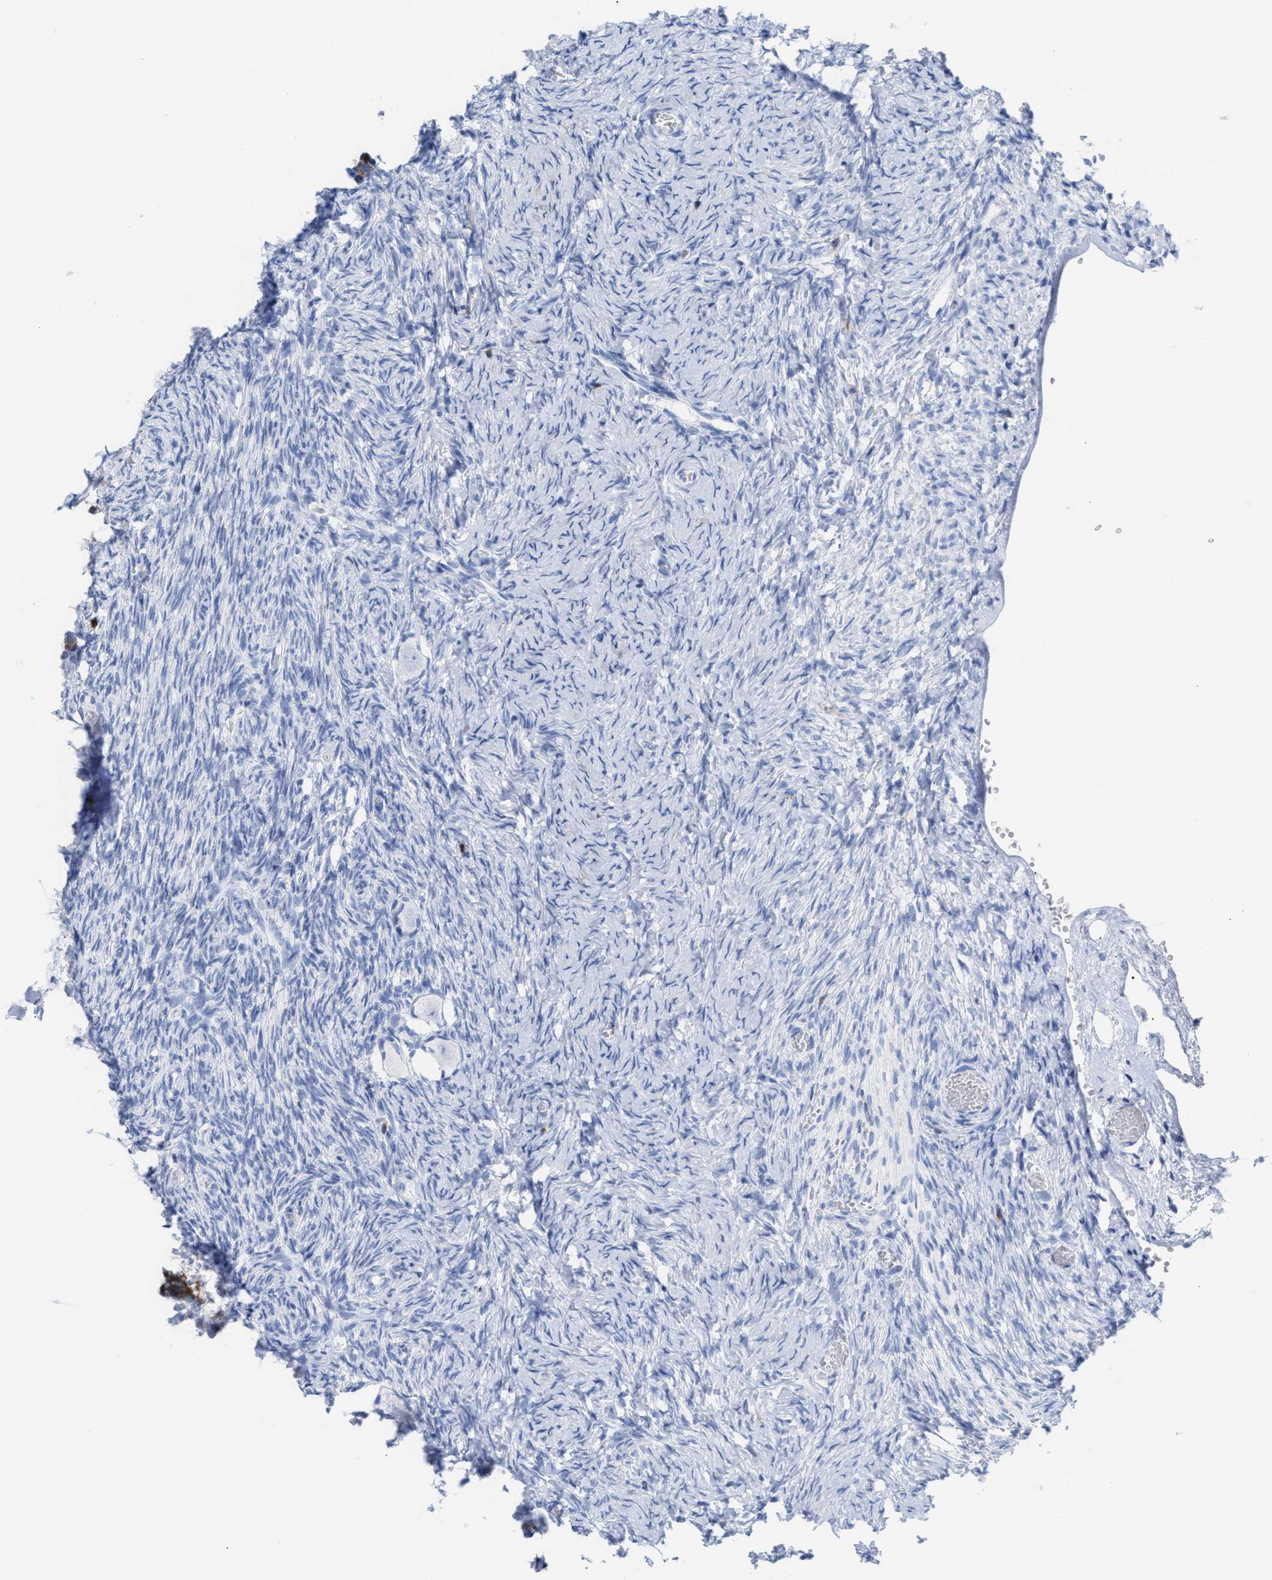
{"staining": {"intensity": "negative", "quantity": "none", "location": "none"}, "tissue": "ovary", "cell_type": "Follicle cells", "image_type": "normal", "snomed": [{"axis": "morphology", "description": "Normal tissue, NOS"}, {"axis": "topography", "description": "Ovary"}], "caption": "The photomicrograph reveals no staining of follicle cells in benign ovary.", "gene": "LCP1", "patient": {"sex": "female", "age": 27}}